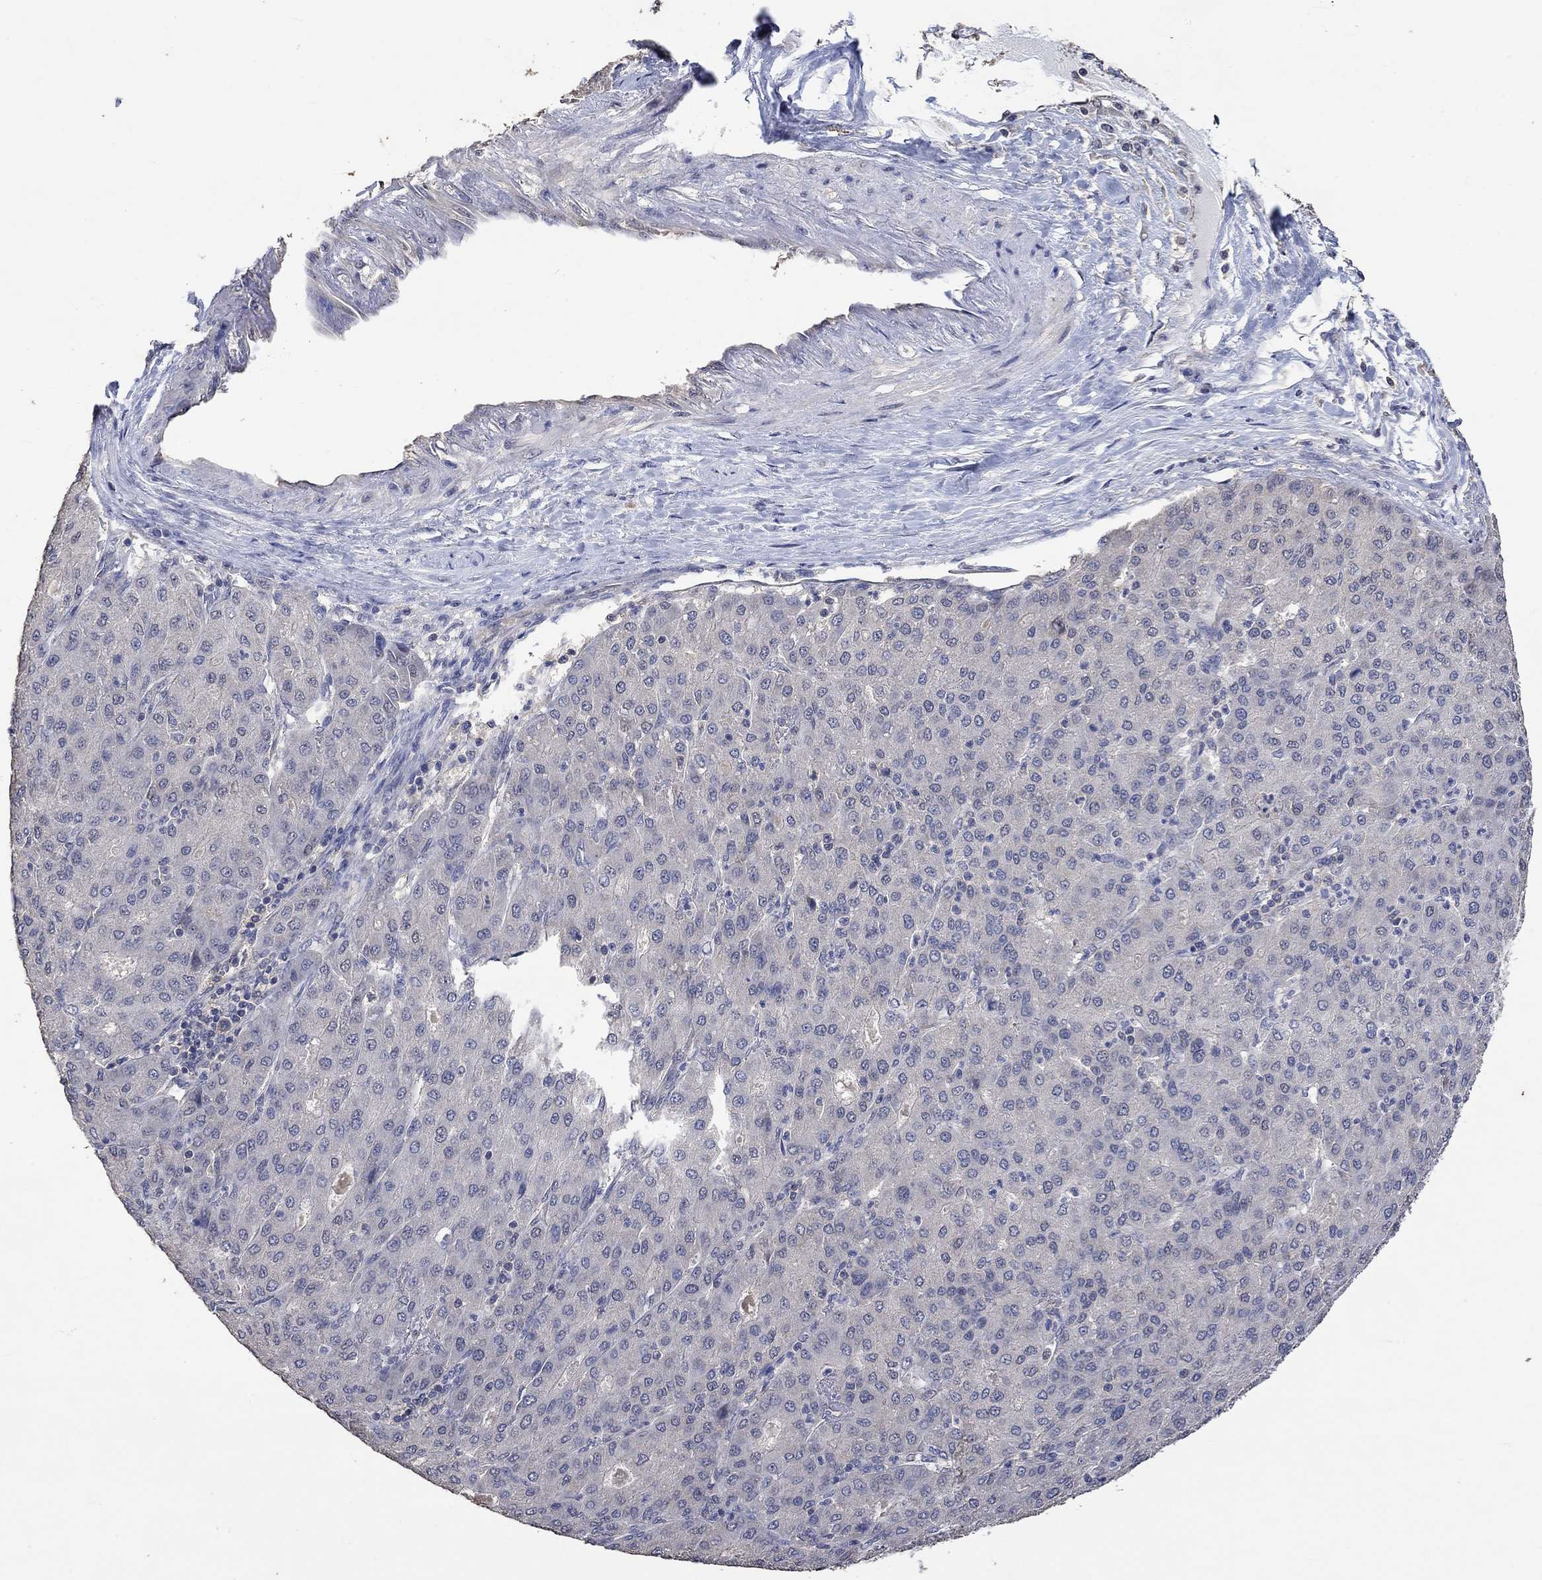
{"staining": {"intensity": "negative", "quantity": "none", "location": "none"}, "tissue": "liver cancer", "cell_type": "Tumor cells", "image_type": "cancer", "snomed": [{"axis": "morphology", "description": "Carcinoma, Hepatocellular, NOS"}, {"axis": "topography", "description": "Liver"}], "caption": "Liver cancer stained for a protein using IHC reveals no expression tumor cells.", "gene": "PTPN20", "patient": {"sex": "male", "age": 65}}